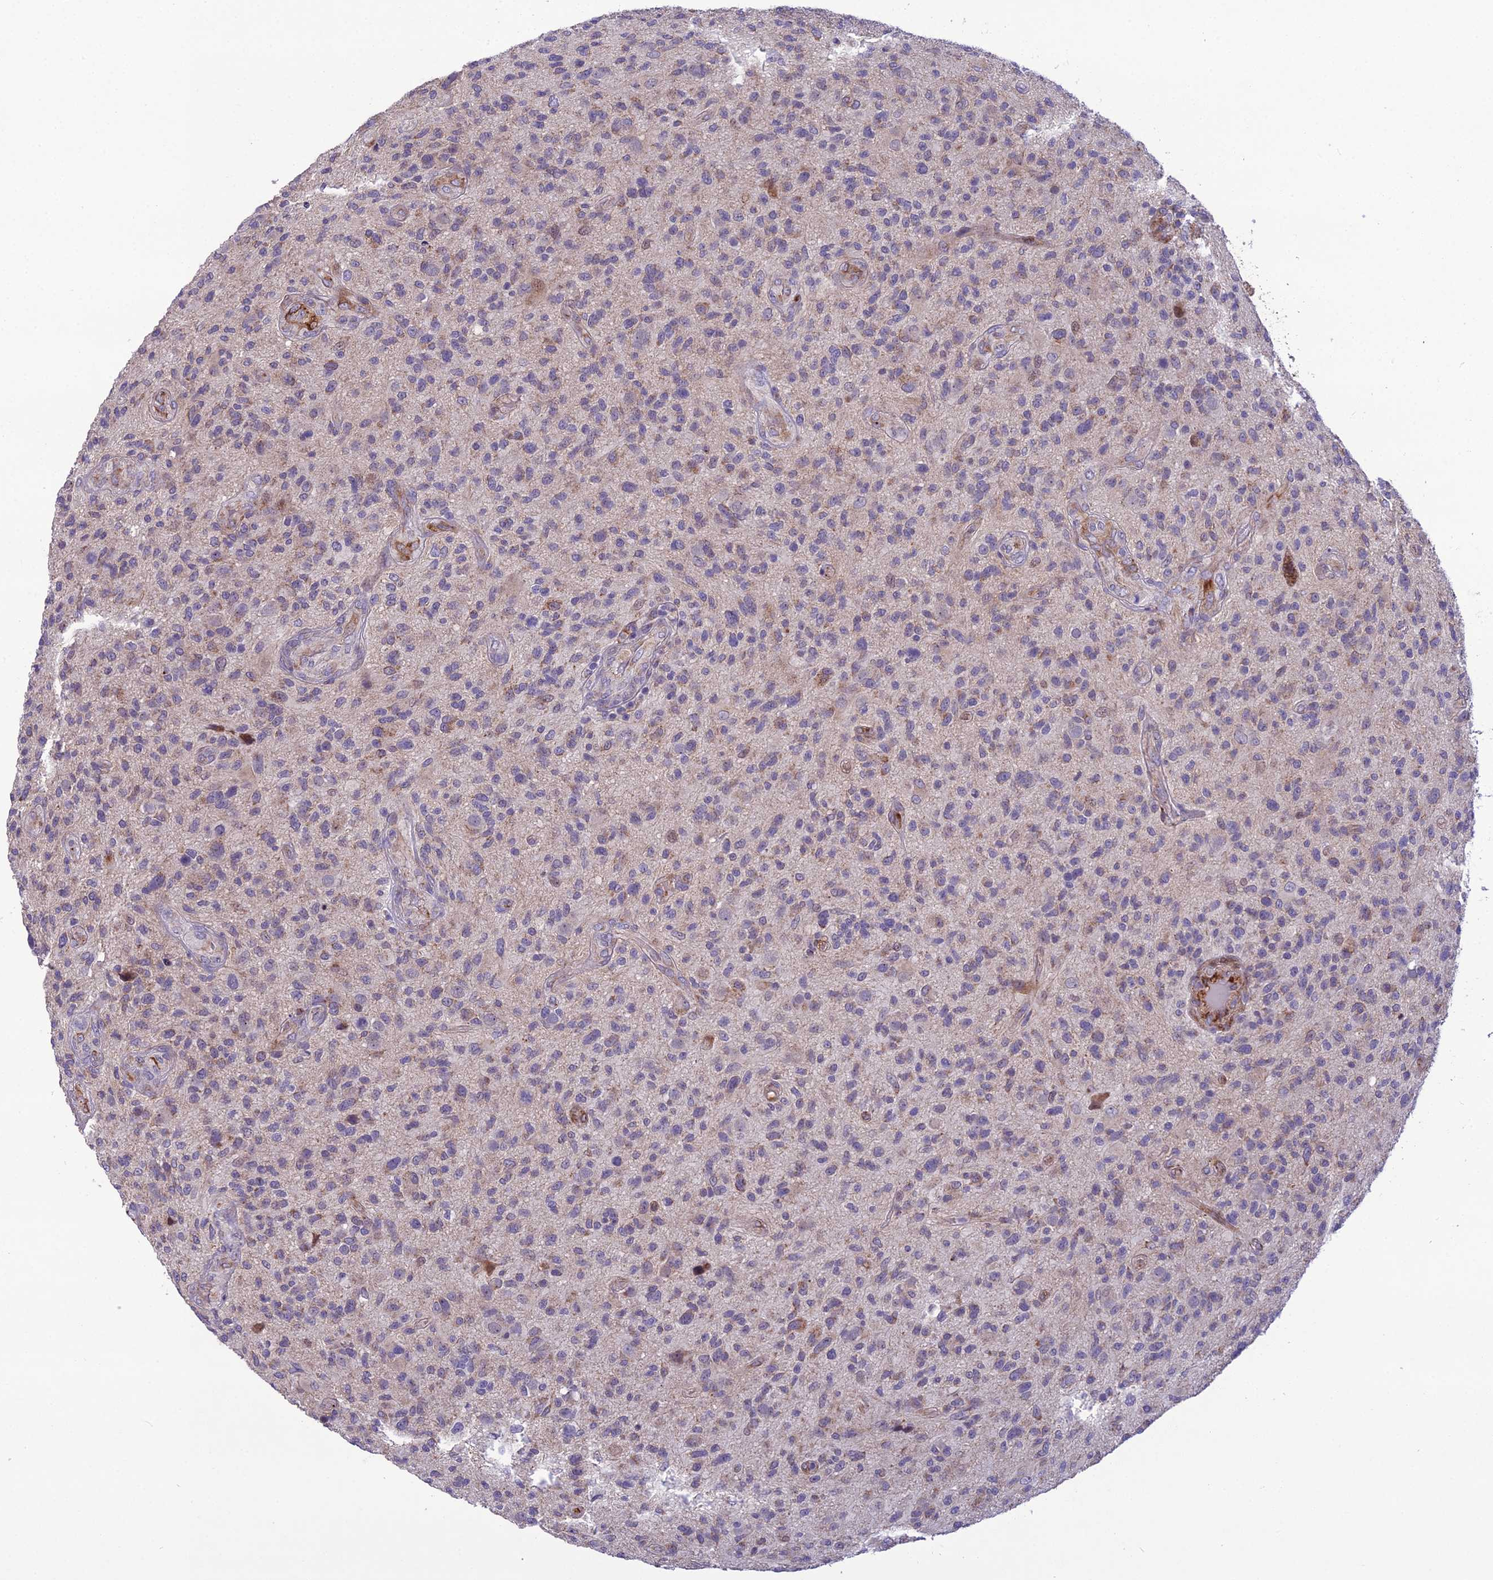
{"staining": {"intensity": "weak", "quantity": "<25%", "location": "cytoplasmic/membranous"}, "tissue": "glioma", "cell_type": "Tumor cells", "image_type": "cancer", "snomed": [{"axis": "morphology", "description": "Glioma, malignant, High grade"}, {"axis": "topography", "description": "Brain"}], "caption": "Tumor cells are negative for protein expression in human malignant glioma (high-grade).", "gene": "NODAL", "patient": {"sex": "male", "age": 47}}